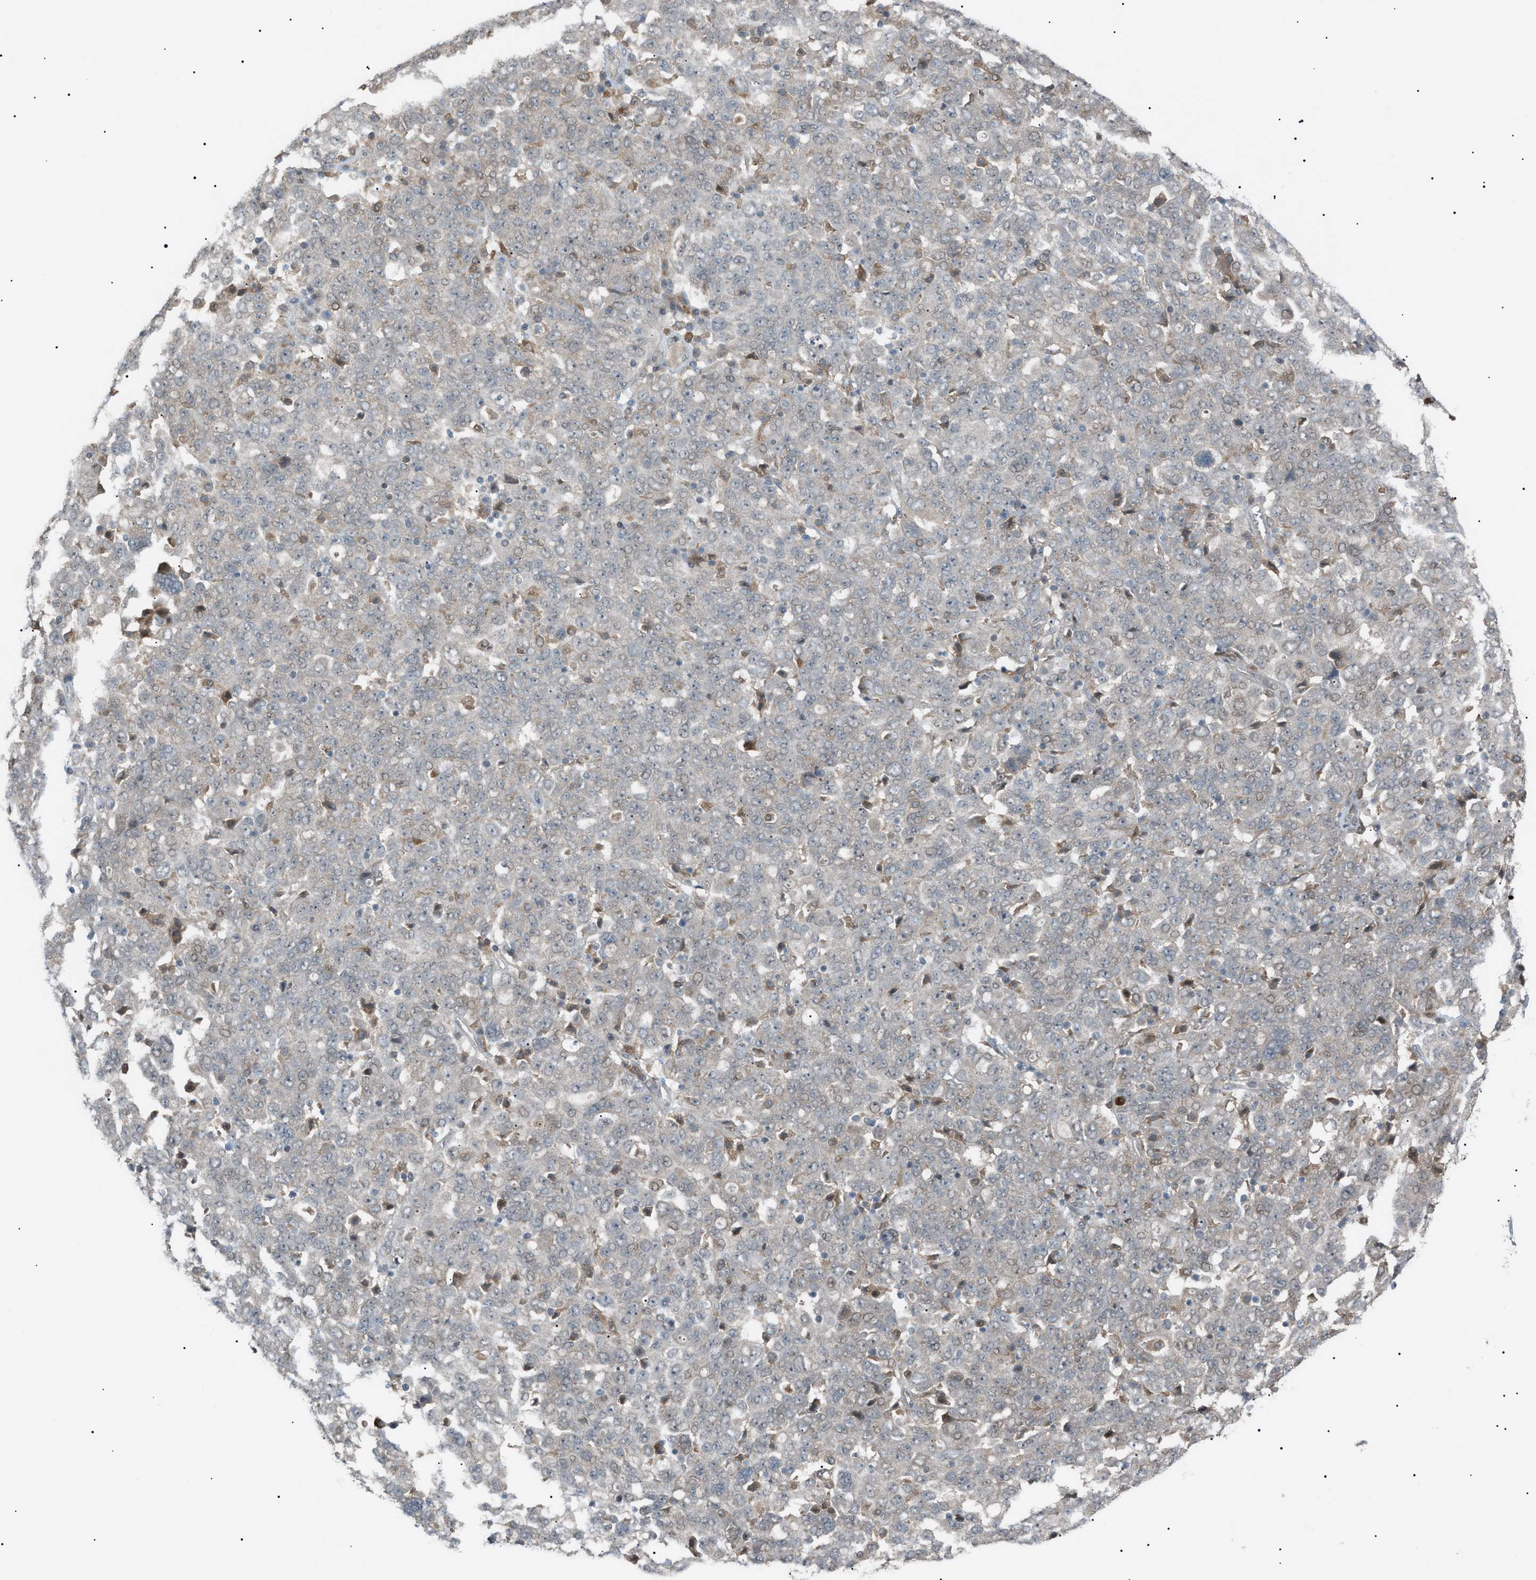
{"staining": {"intensity": "weak", "quantity": ">75%", "location": "cytoplasmic/membranous"}, "tissue": "ovarian cancer", "cell_type": "Tumor cells", "image_type": "cancer", "snomed": [{"axis": "morphology", "description": "Carcinoma, endometroid"}, {"axis": "topography", "description": "Ovary"}], "caption": "The photomicrograph reveals a brown stain indicating the presence of a protein in the cytoplasmic/membranous of tumor cells in ovarian cancer.", "gene": "LPIN2", "patient": {"sex": "female", "age": 62}}